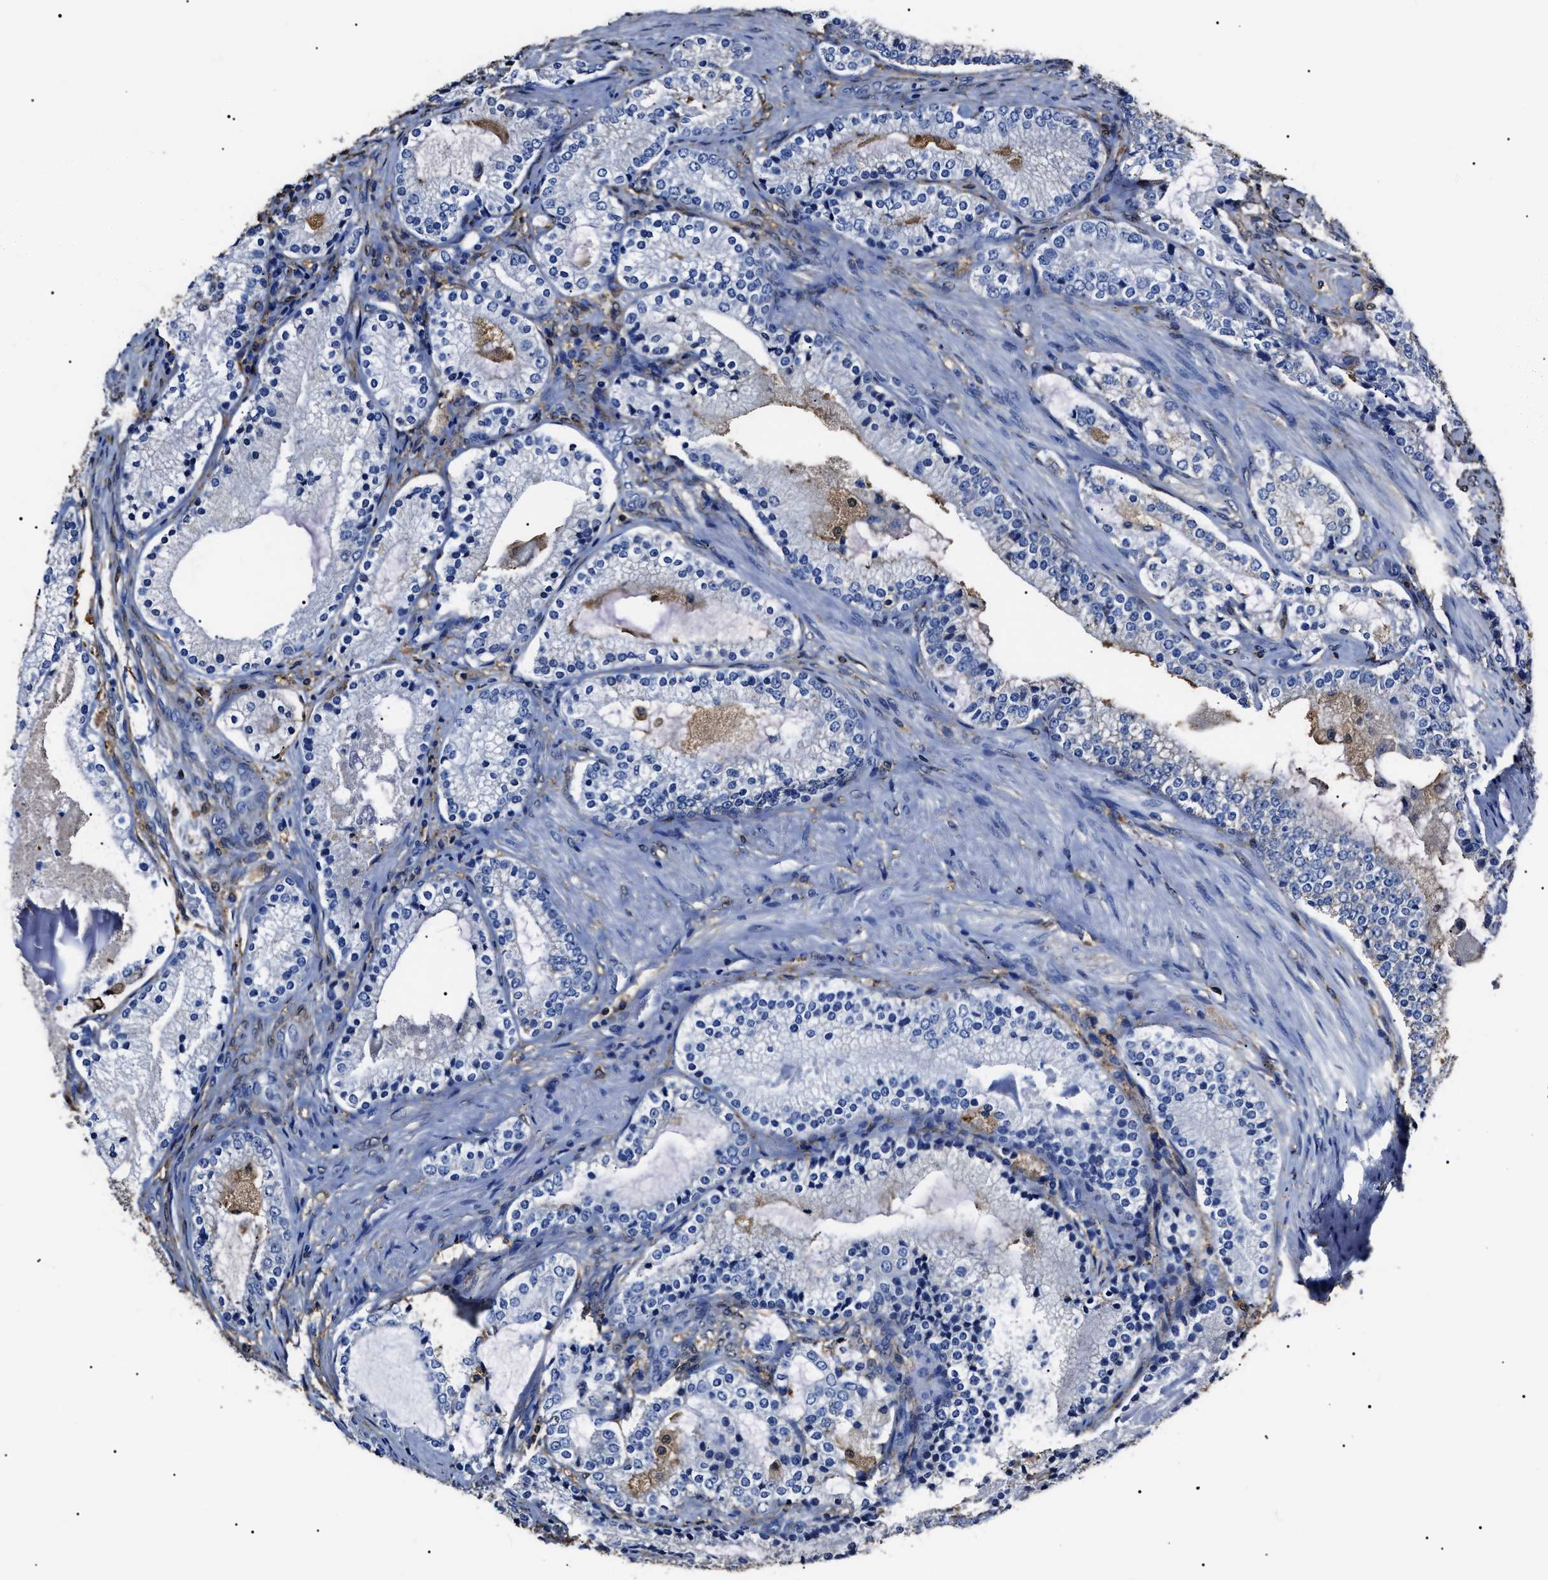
{"staining": {"intensity": "negative", "quantity": "none", "location": "none"}, "tissue": "prostate cancer", "cell_type": "Tumor cells", "image_type": "cancer", "snomed": [{"axis": "morphology", "description": "Adenocarcinoma, High grade"}, {"axis": "topography", "description": "Prostate"}], "caption": "A micrograph of human adenocarcinoma (high-grade) (prostate) is negative for staining in tumor cells. (IHC, brightfield microscopy, high magnification).", "gene": "ALDH1A1", "patient": {"sex": "male", "age": 63}}